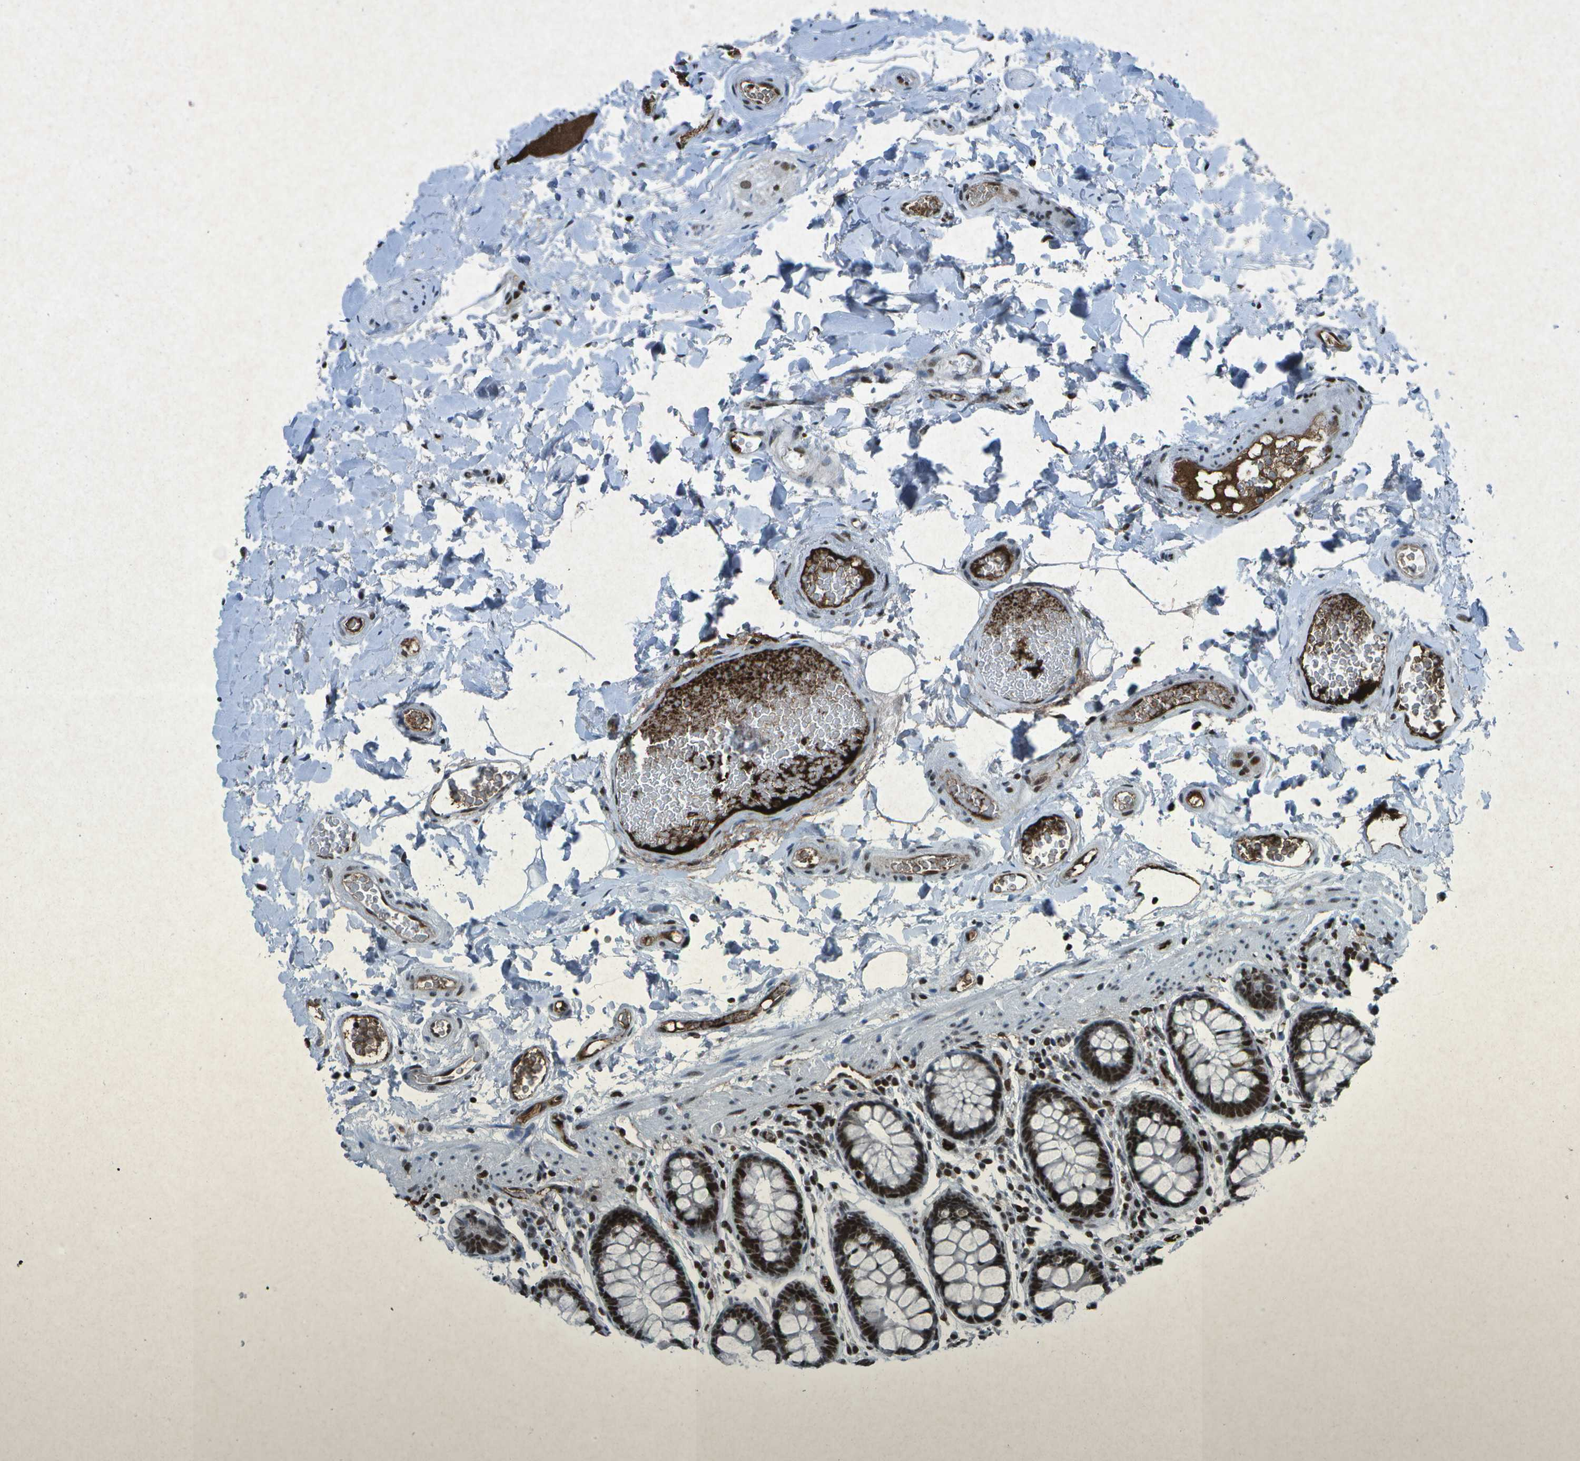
{"staining": {"intensity": "strong", "quantity": ">75%", "location": "cytoplasmic/membranous,nuclear"}, "tissue": "colon", "cell_type": "Endothelial cells", "image_type": "normal", "snomed": [{"axis": "morphology", "description": "Normal tissue, NOS"}, {"axis": "topography", "description": "Colon"}], "caption": "Colon stained for a protein demonstrates strong cytoplasmic/membranous,nuclear positivity in endothelial cells. (DAB IHC with brightfield microscopy, high magnification).", "gene": "MTA2", "patient": {"sex": "female", "age": 80}}